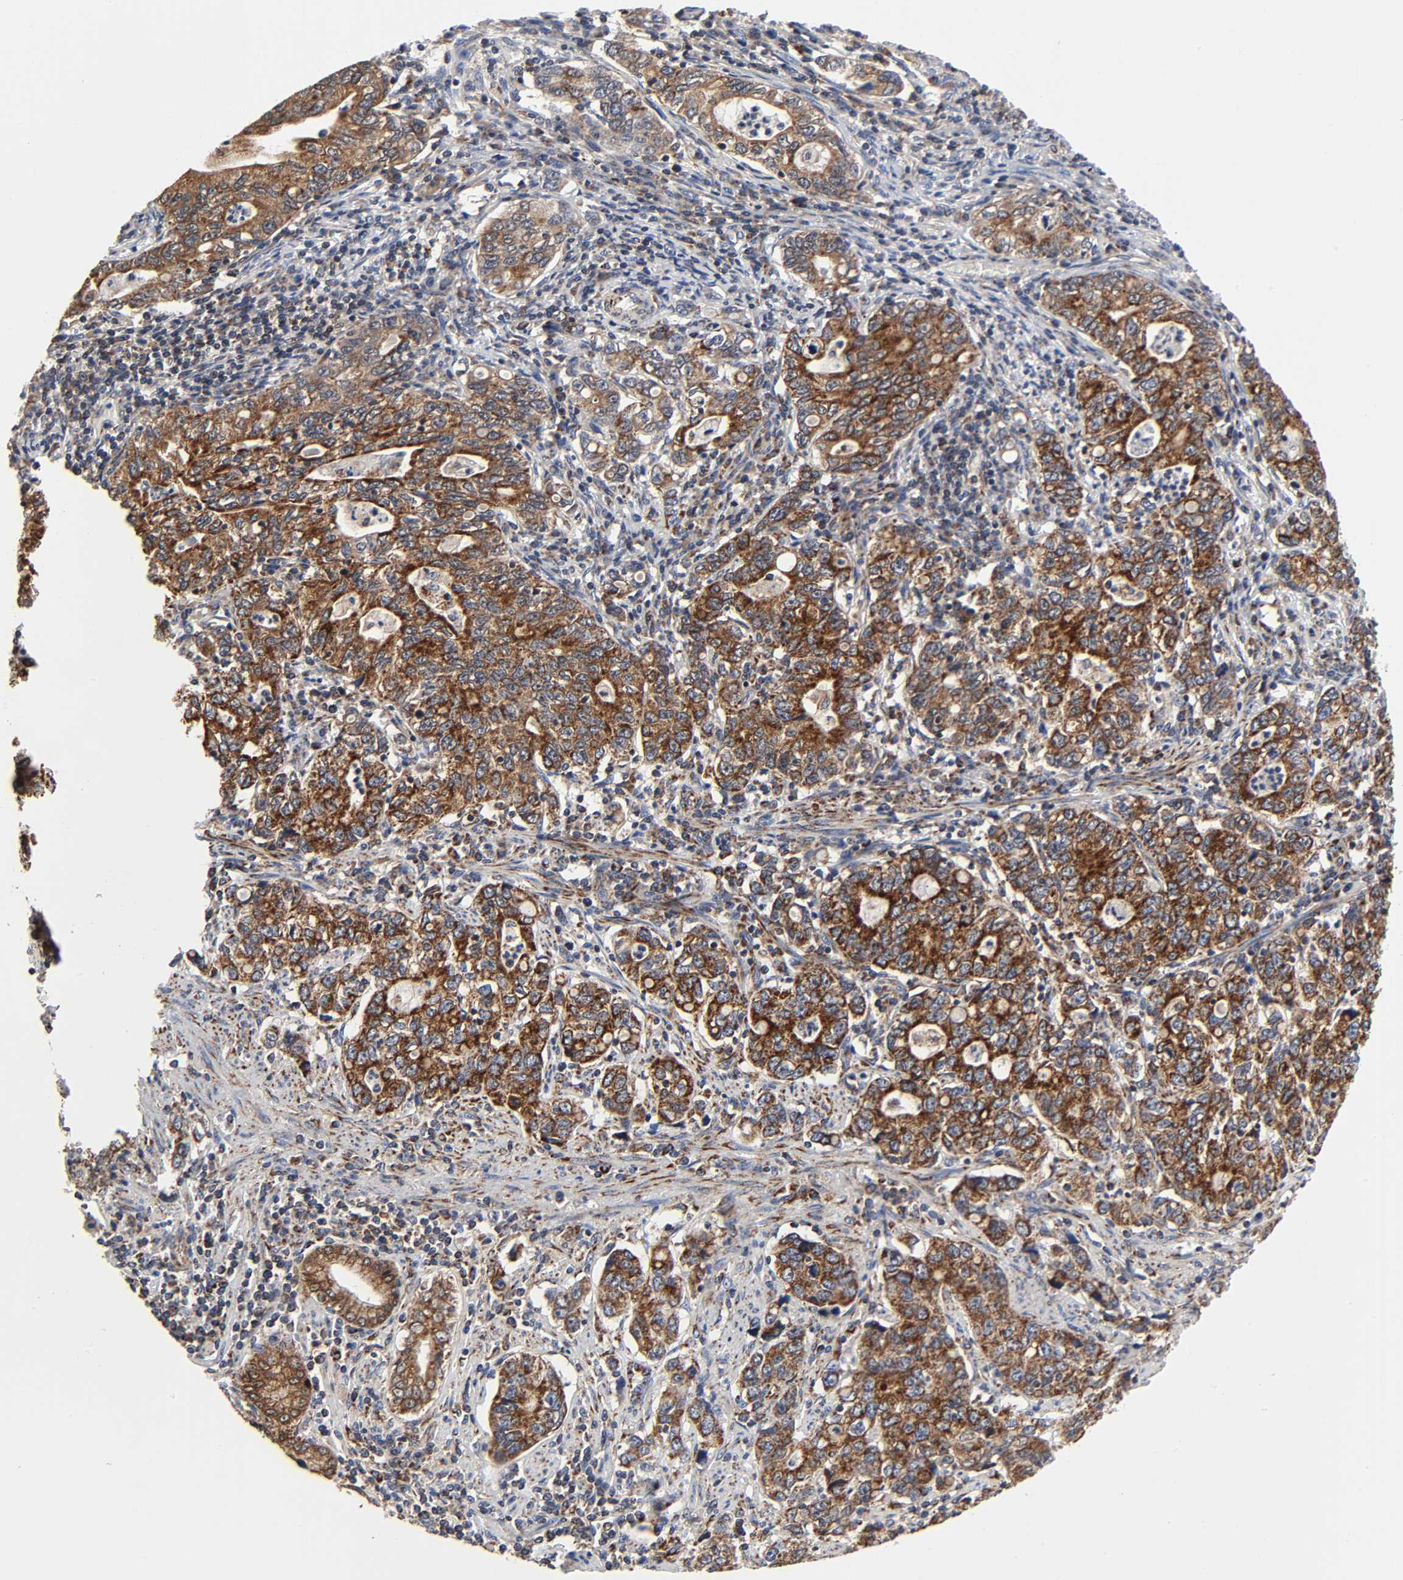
{"staining": {"intensity": "strong", "quantity": ">75%", "location": "cytoplasmic/membranous"}, "tissue": "stomach cancer", "cell_type": "Tumor cells", "image_type": "cancer", "snomed": [{"axis": "morphology", "description": "Adenocarcinoma, NOS"}, {"axis": "topography", "description": "Stomach, lower"}], "caption": "Immunohistochemical staining of stomach cancer (adenocarcinoma) demonstrates high levels of strong cytoplasmic/membranous protein staining in about >75% of tumor cells. (Stains: DAB (3,3'-diaminobenzidine) in brown, nuclei in blue, Microscopy: brightfield microscopy at high magnification).", "gene": "COX6B1", "patient": {"sex": "female", "age": 72}}